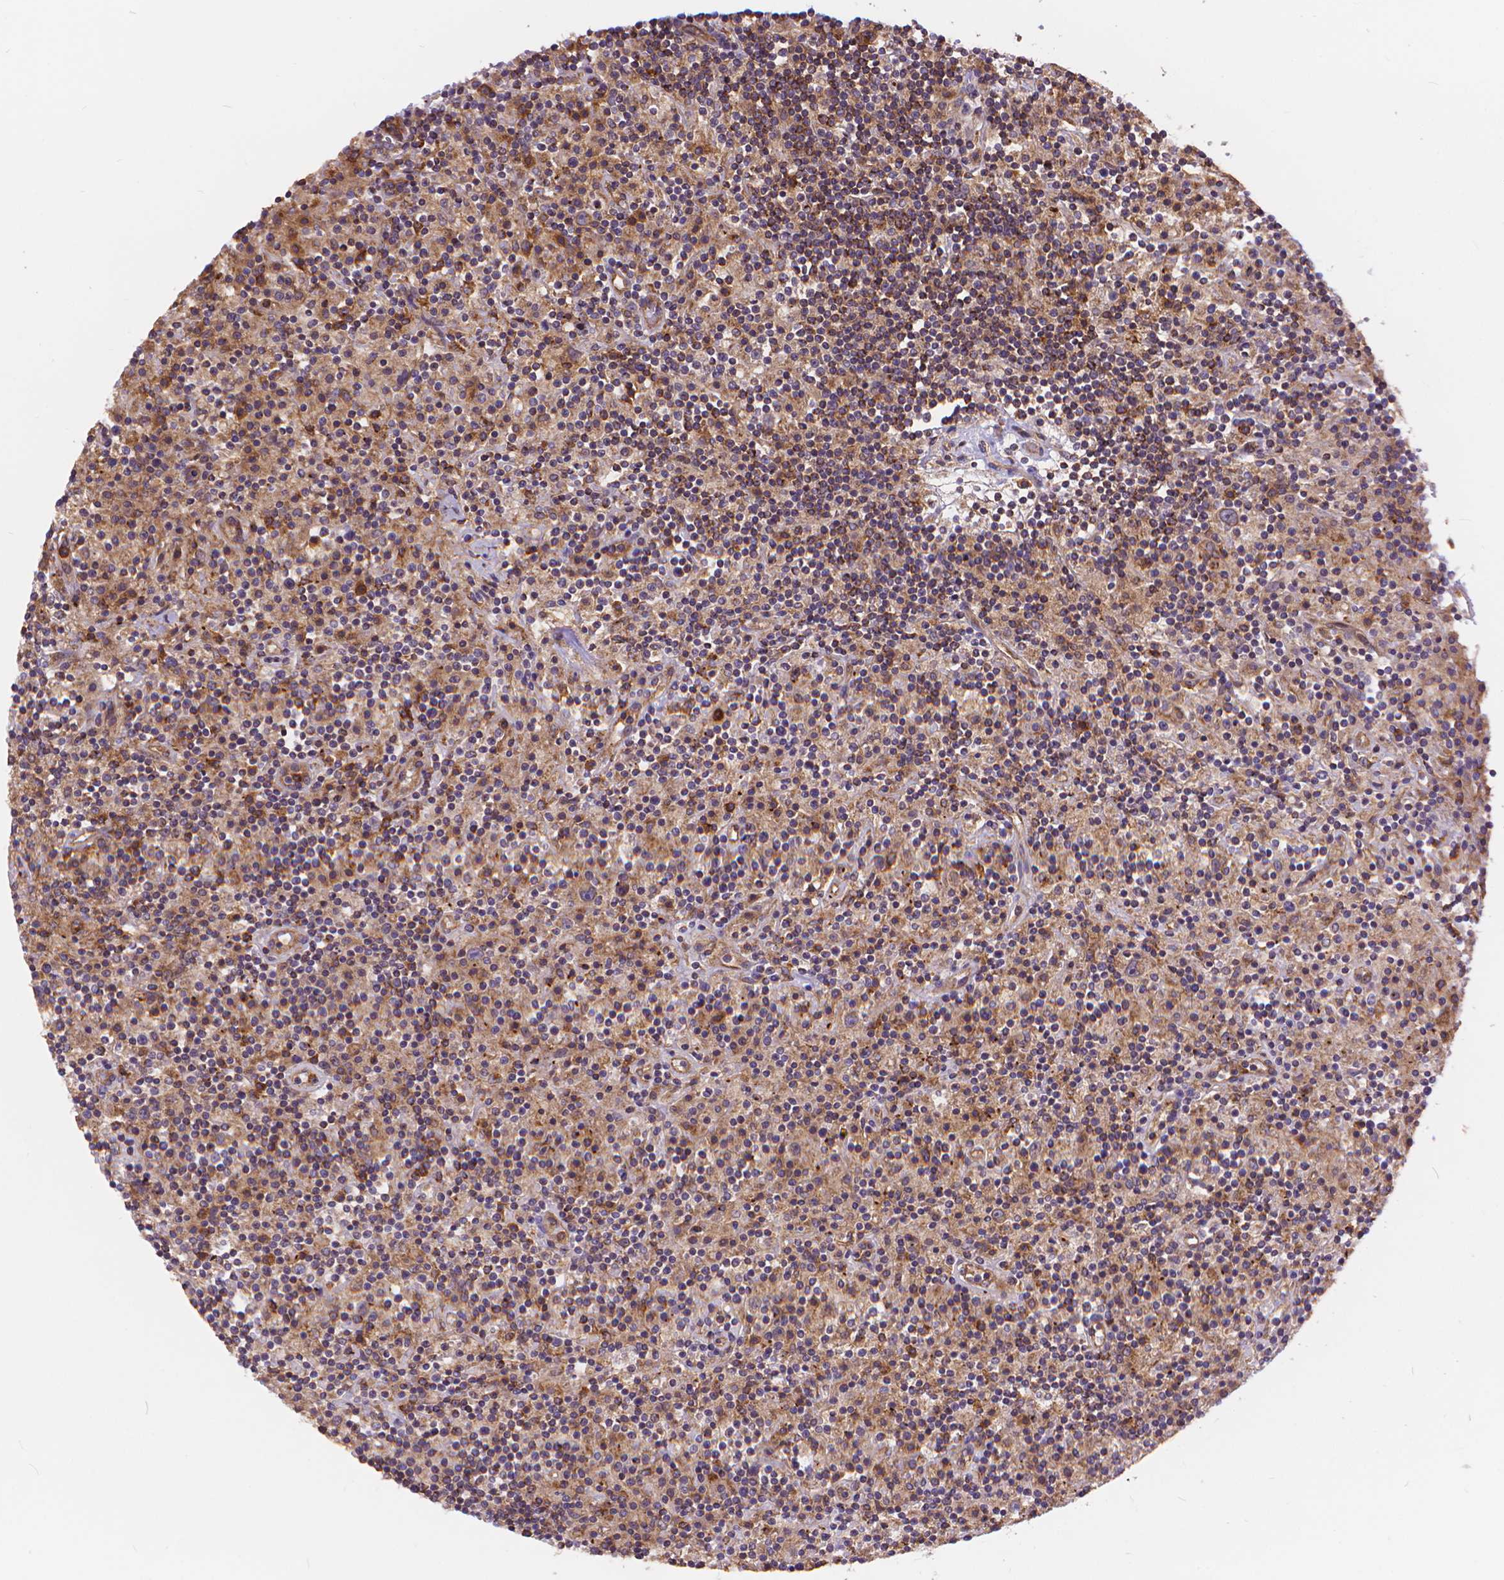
{"staining": {"intensity": "moderate", "quantity": ">75%", "location": "cytoplasmic/membranous"}, "tissue": "lymphoma", "cell_type": "Tumor cells", "image_type": "cancer", "snomed": [{"axis": "morphology", "description": "Hodgkin's disease, NOS"}, {"axis": "topography", "description": "Lymph node"}], "caption": "This photomicrograph shows IHC staining of lymphoma, with medium moderate cytoplasmic/membranous staining in about >75% of tumor cells.", "gene": "ARAP1", "patient": {"sex": "male", "age": 70}}